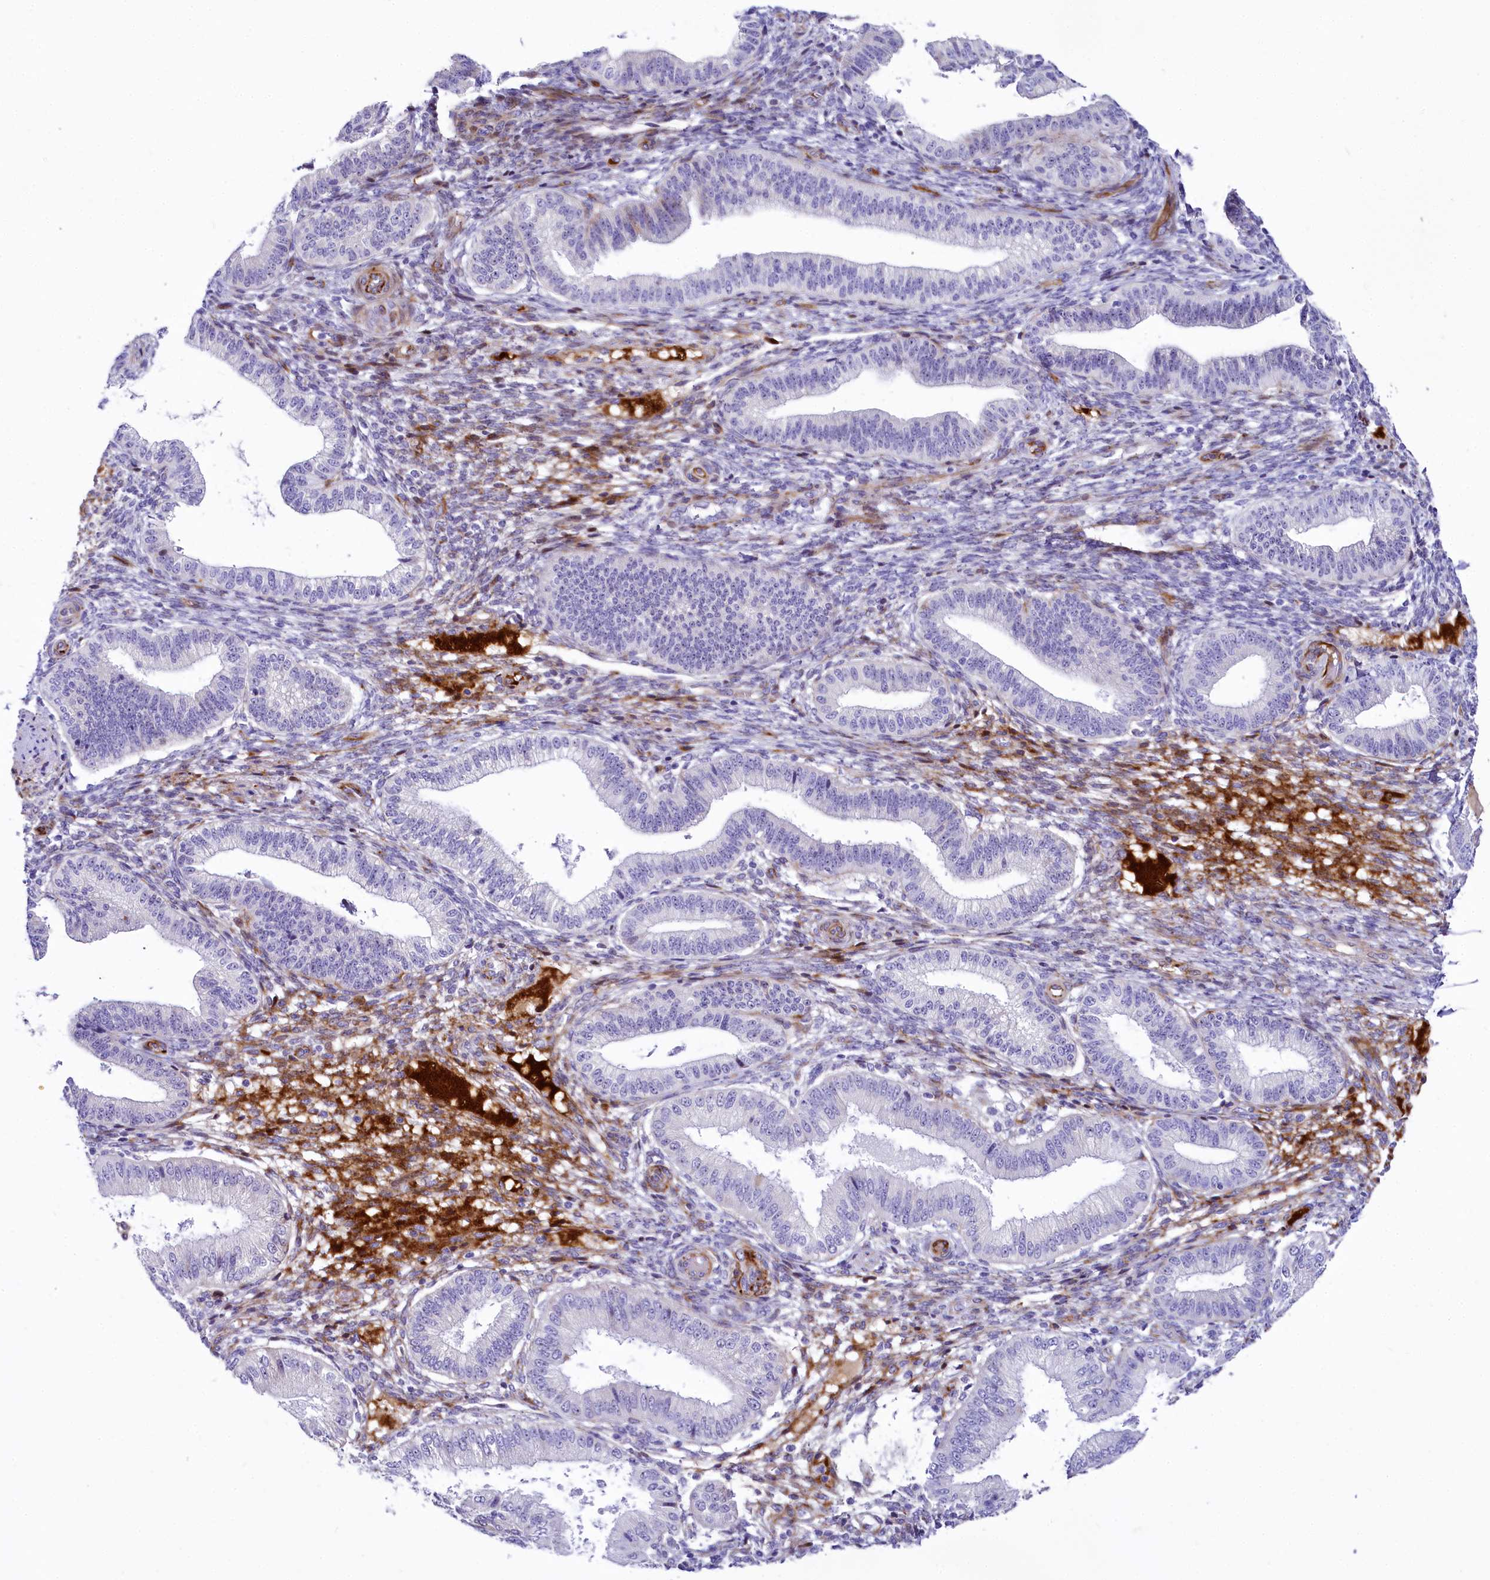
{"staining": {"intensity": "negative", "quantity": "none", "location": "none"}, "tissue": "endometrium", "cell_type": "Cells in endometrial stroma", "image_type": "normal", "snomed": [{"axis": "morphology", "description": "Normal tissue, NOS"}, {"axis": "topography", "description": "Endometrium"}], "caption": "IHC of benign human endometrium demonstrates no expression in cells in endometrial stroma.", "gene": "SH3TC2", "patient": {"sex": "female", "age": 39}}